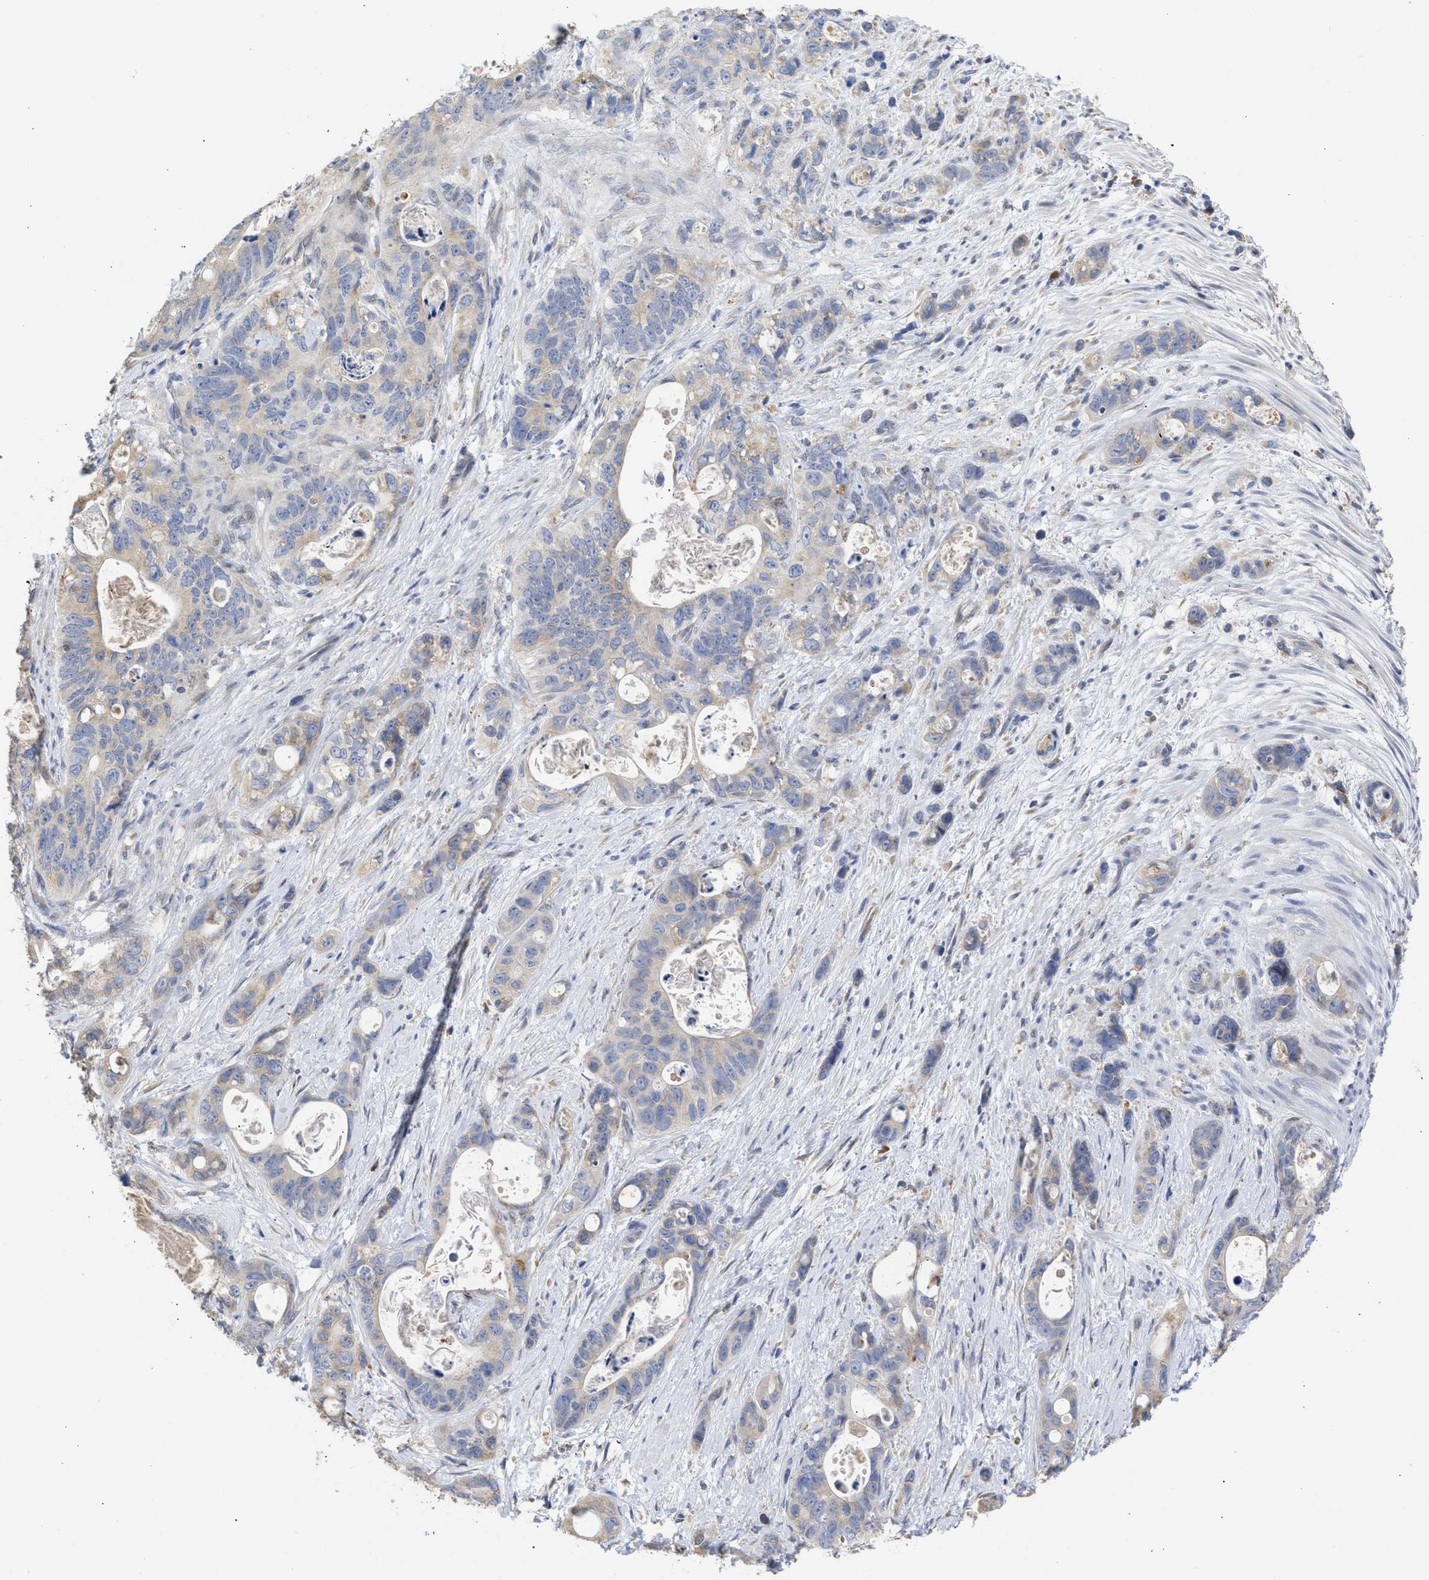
{"staining": {"intensity": "weak", "quantity": "<25%", "location": "cytoplasmic/membranous"}, "tissue": "stomach cancer", "cell_type": "Tumor cells", "image_type": "cancer", "snomed": [{"axis": "morphology", "description": "Normal tissue, NOS"}, {"axis": "morphology", "description": "Adenocarcinoma, NOS"}, {"axis": "topography", "description": "Stomach"}], "caption": "Immunohistochemistry of human adenocarcinoma (stomach) exhibits no positivity in tumor cells. (Immunohistochemistry (ihc), brightfield microscopy, high magnification).", "gene": "TMED1", "patient": {"sex": "female", "age": 89}}